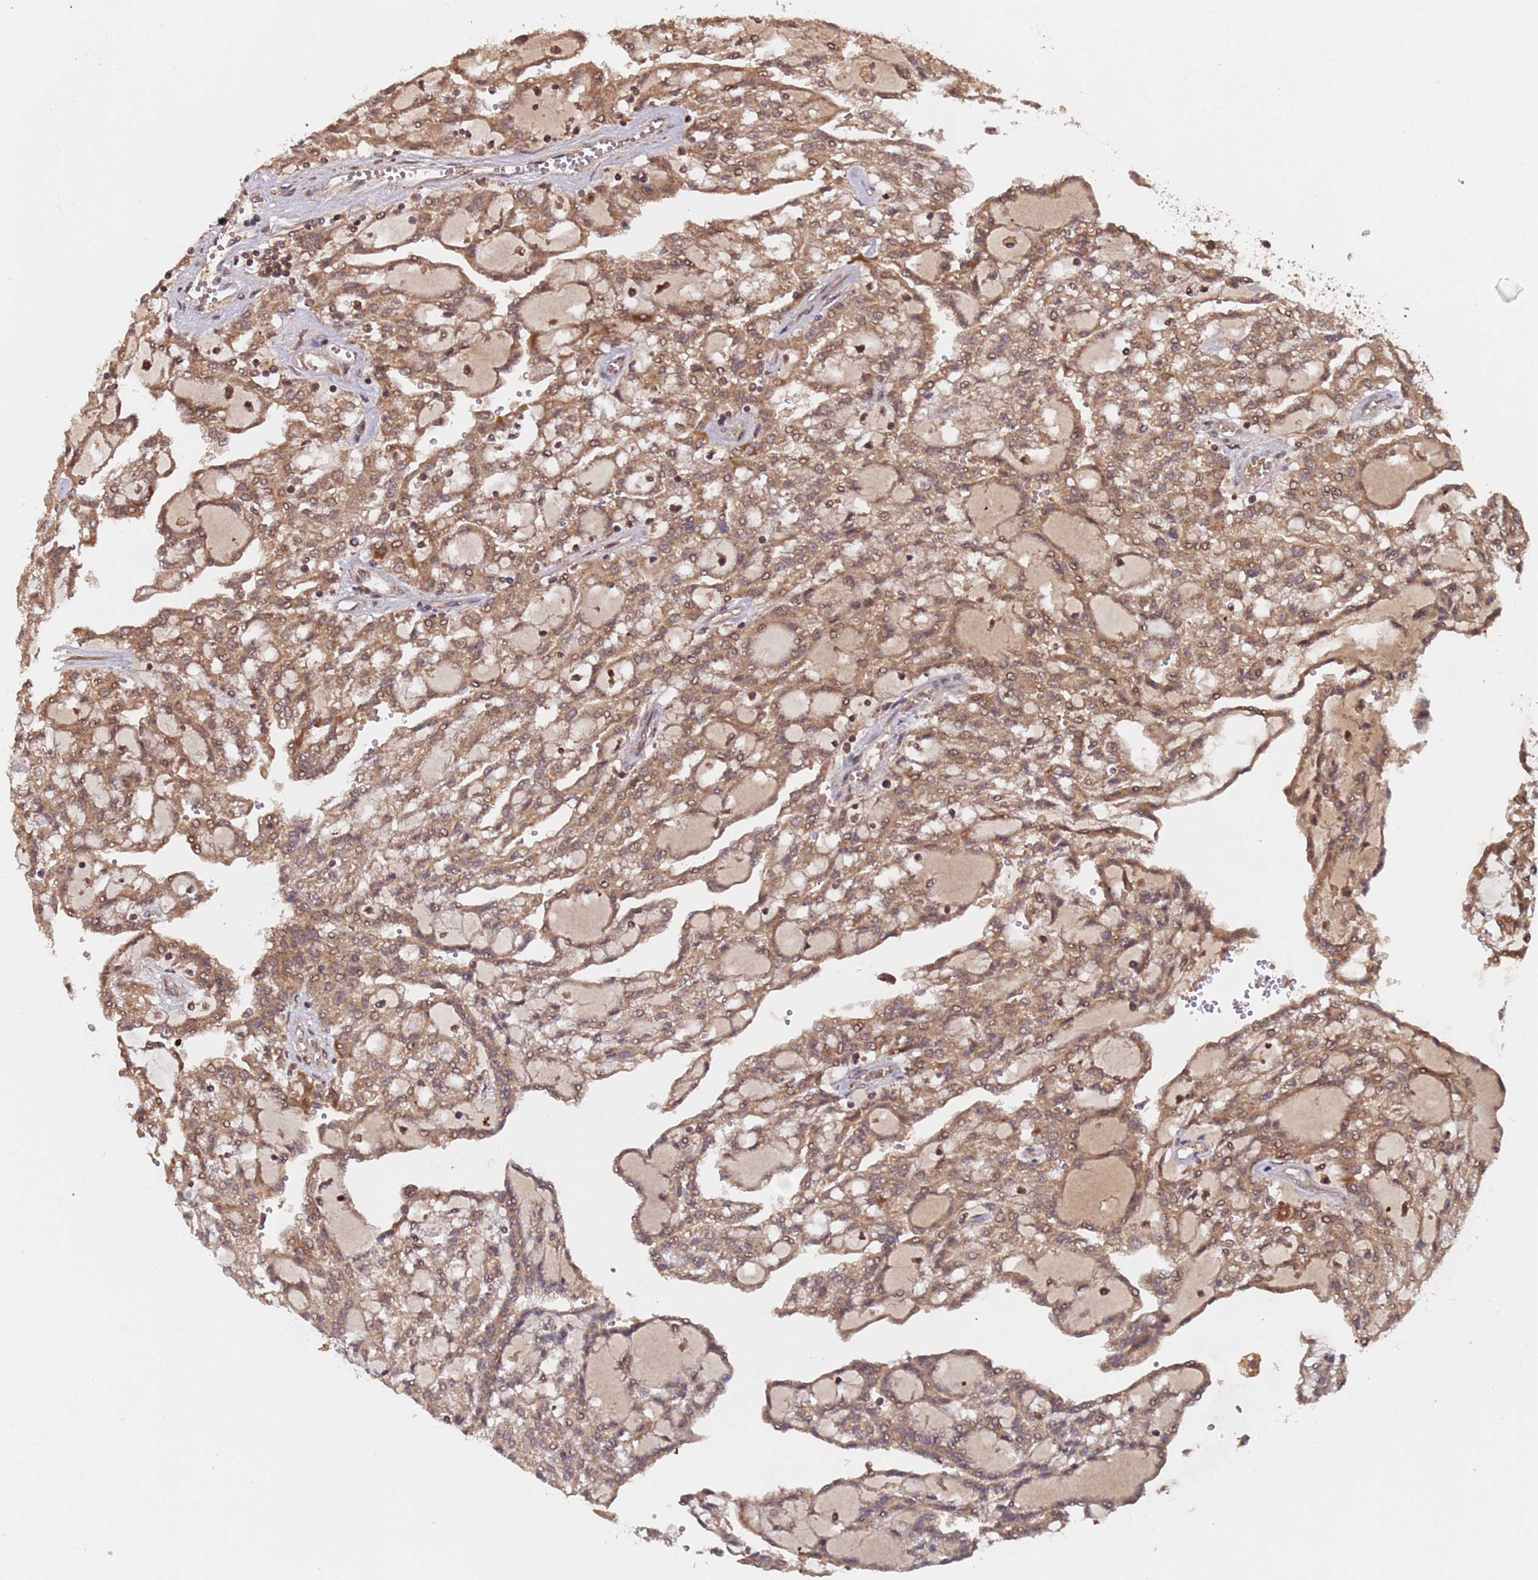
{"staining": {"intensity": "moderate", "quantity": ">75%", "location": "cytoplasmic/membranous,nuclear"}, "tissue": "renal cancer", "cell_type": "Tumor cells", "image_type": "cancer", "snomed": [{"axis": "morphology", "description": "Adenocarcinoma, NOS"}, {"axis": "topography", "description": "Kidney"}], "caption": "Protein staining displays moderate cytoplasmic/membranous and nuclear staining in about >75% of tumor cells in renal cancer (adenocarcinoma).", "gene": "ERI1", "patient": {"sex": "male", "age": 63}}